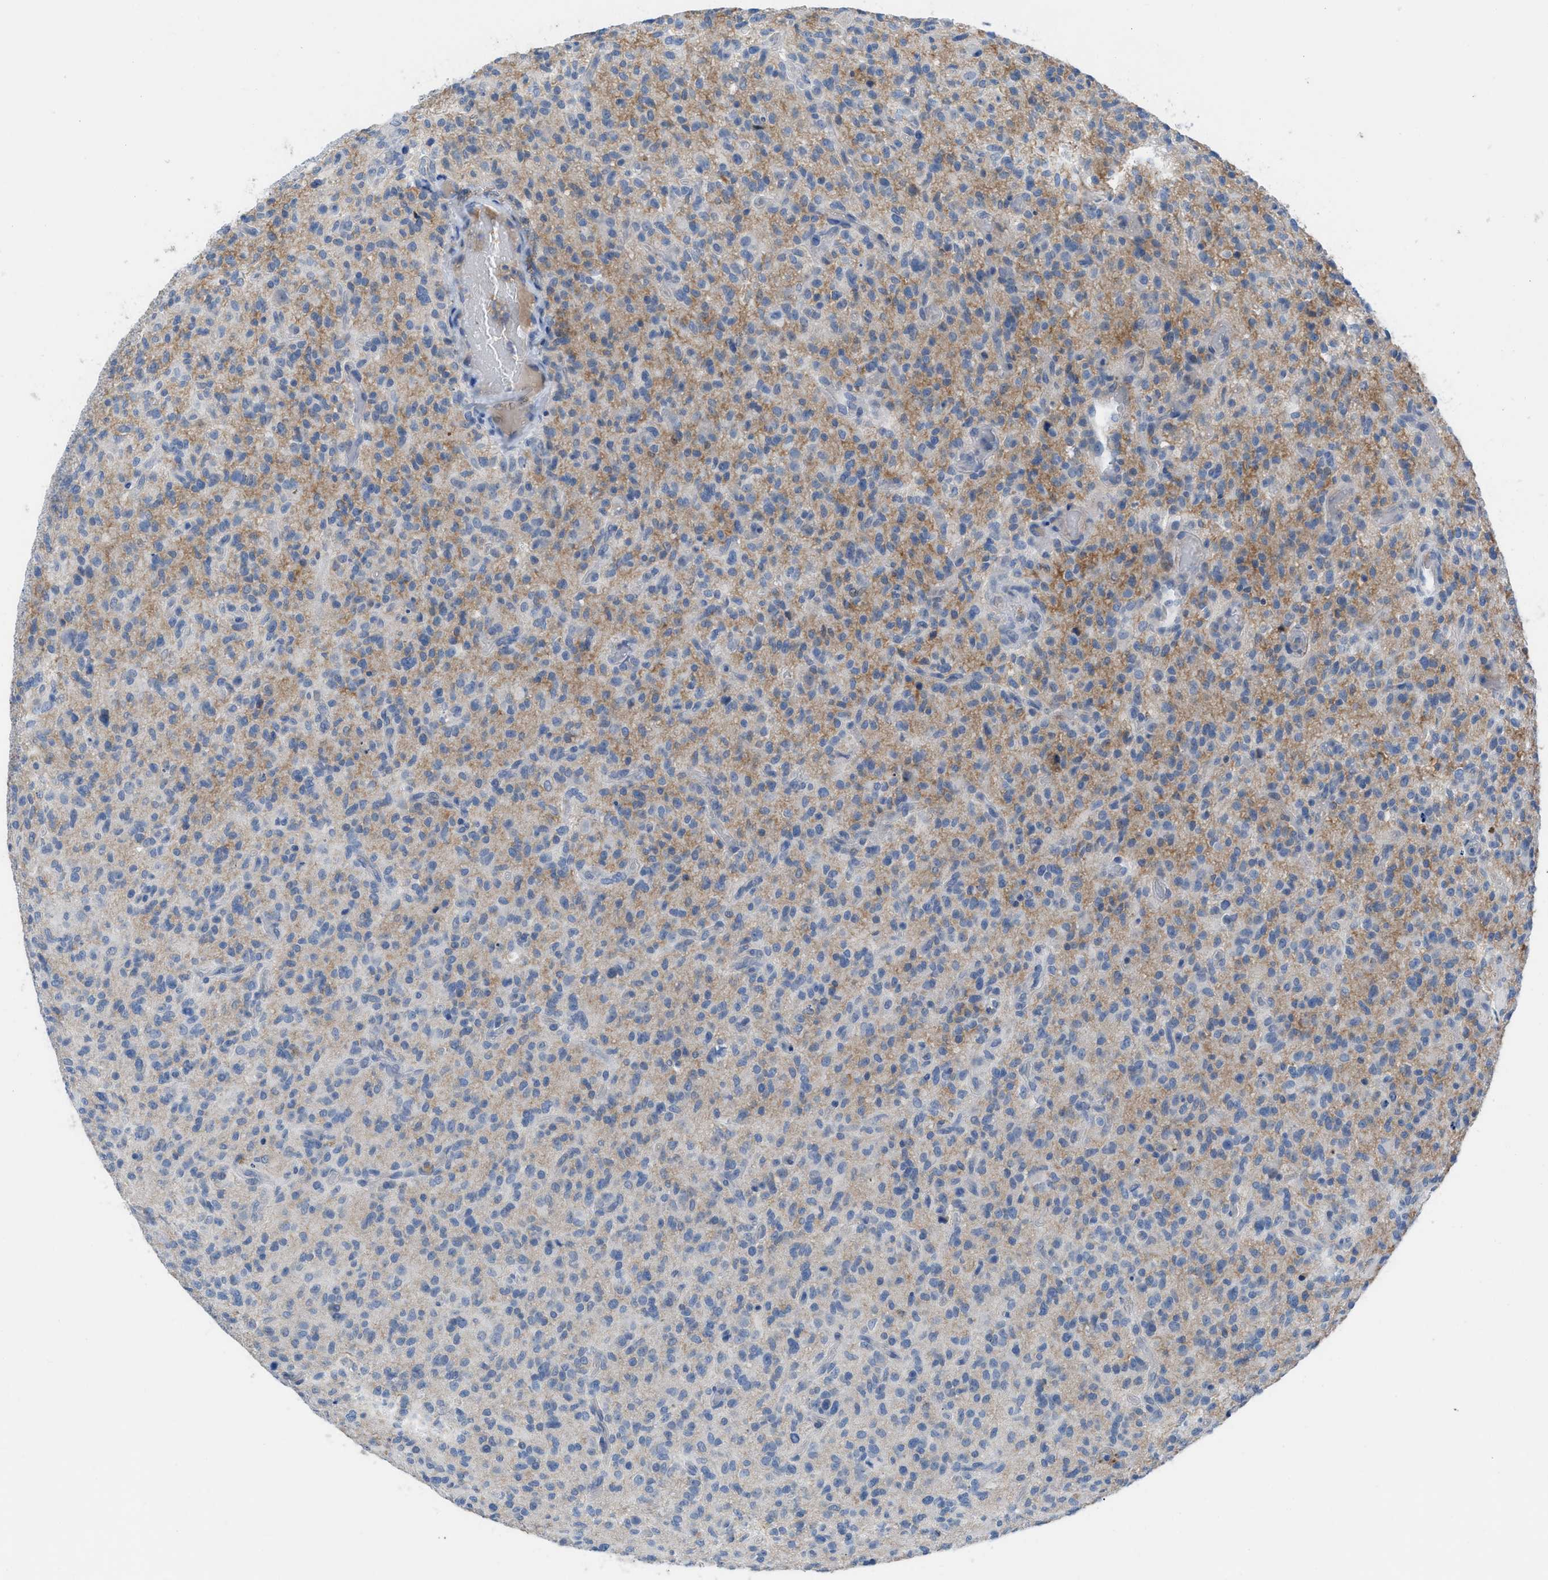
{"staining": {"intensity": "moderate", "quantity": "<25%", "location": "cytoplasmic/membranous"}, "tissue": "glioma", "cell_type": "Tumor cells", "image_type": "cancer", "snomed": [{"axis": "morphology", "description": "Glioma, malignant, High grade"}, {"axis": "topography", "description": "Brain"}], "caption": "Immunohistochemical staining of glioma exhibits low levels of moderate cytoplasmic/membranous protein staining in approximately <25% of tumor cells.", "gene": "HPX", "patient": {"sex": "male", "age": 71}}